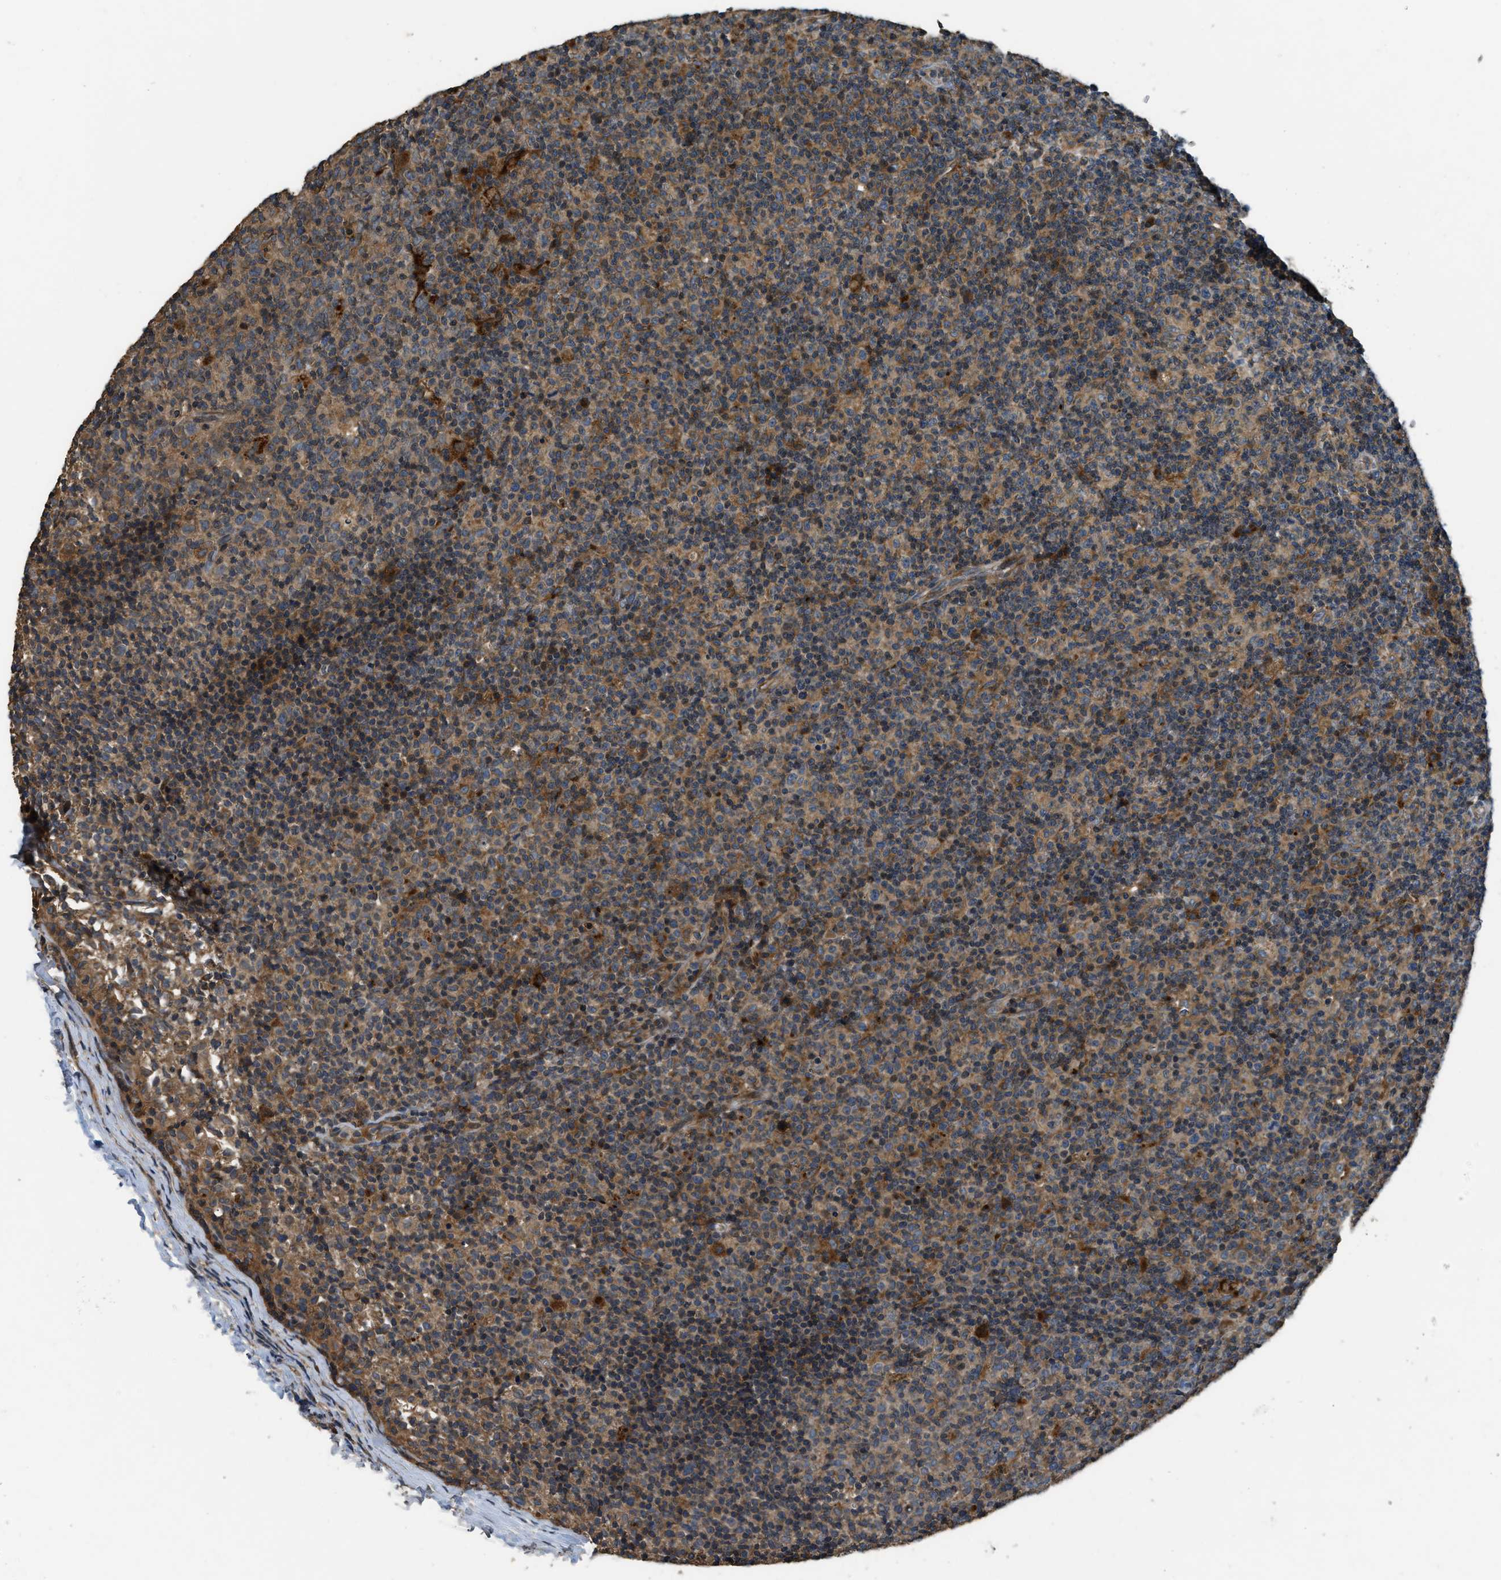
{"staining": {"intensity": "weak", "quantity": "25%-75%", "location": "cytoplasmic/membranous"}, "tissue": "lymph node", "cell_type": "Germinal center cells", "image_type": "normal", "snomed": [{"axis": "morphology", "description": "Normal tissue, NOS"}, {"axis": "morphology", "description": "Inflammation, NOS"}, {"axis": "topography", "description": "Lymph node"}], "caption": "Immunohistochemical staining of normal human lymph node reveals low levels of weak cytoplasmic/membranous staining in approximately 25%-75% of germinal center cells.", "gene": "GGH", "patient": {"sex": "male", "age": 55}}